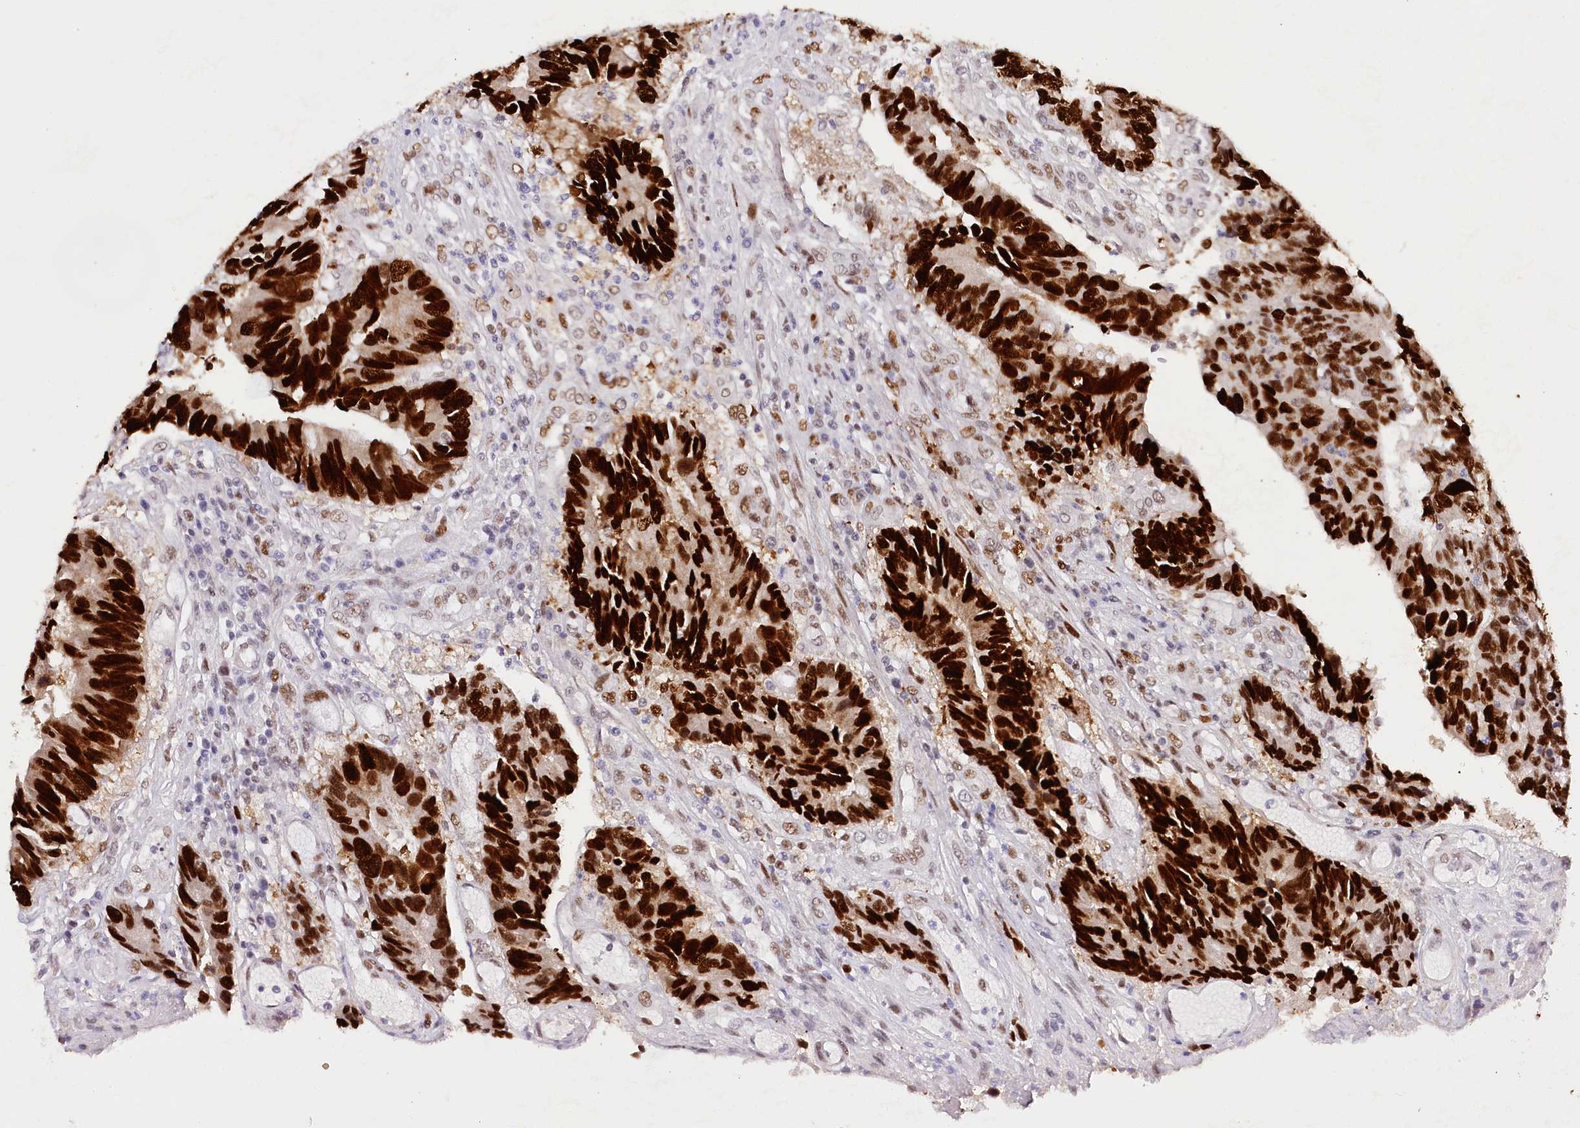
{"staining": {"intensity": "strong", "quantity": ">75%", "location": "nuclear"}, "tissue": "colorectal cancer", "cell_type": "Tumor cells", "image_type": "cancer", "snomed": [{"axis": "morphology", "description": "Adenocarcinoma, NOS"}, {"axis": "topography", "description": "Rectum"}], "caption": "IHC of colorectal cancer demonstrates high levels of strong nuclear expression in approximately >75% of tumor cells.", "gene": "TP53", "patient": {"sex": "male", "age": 84}}